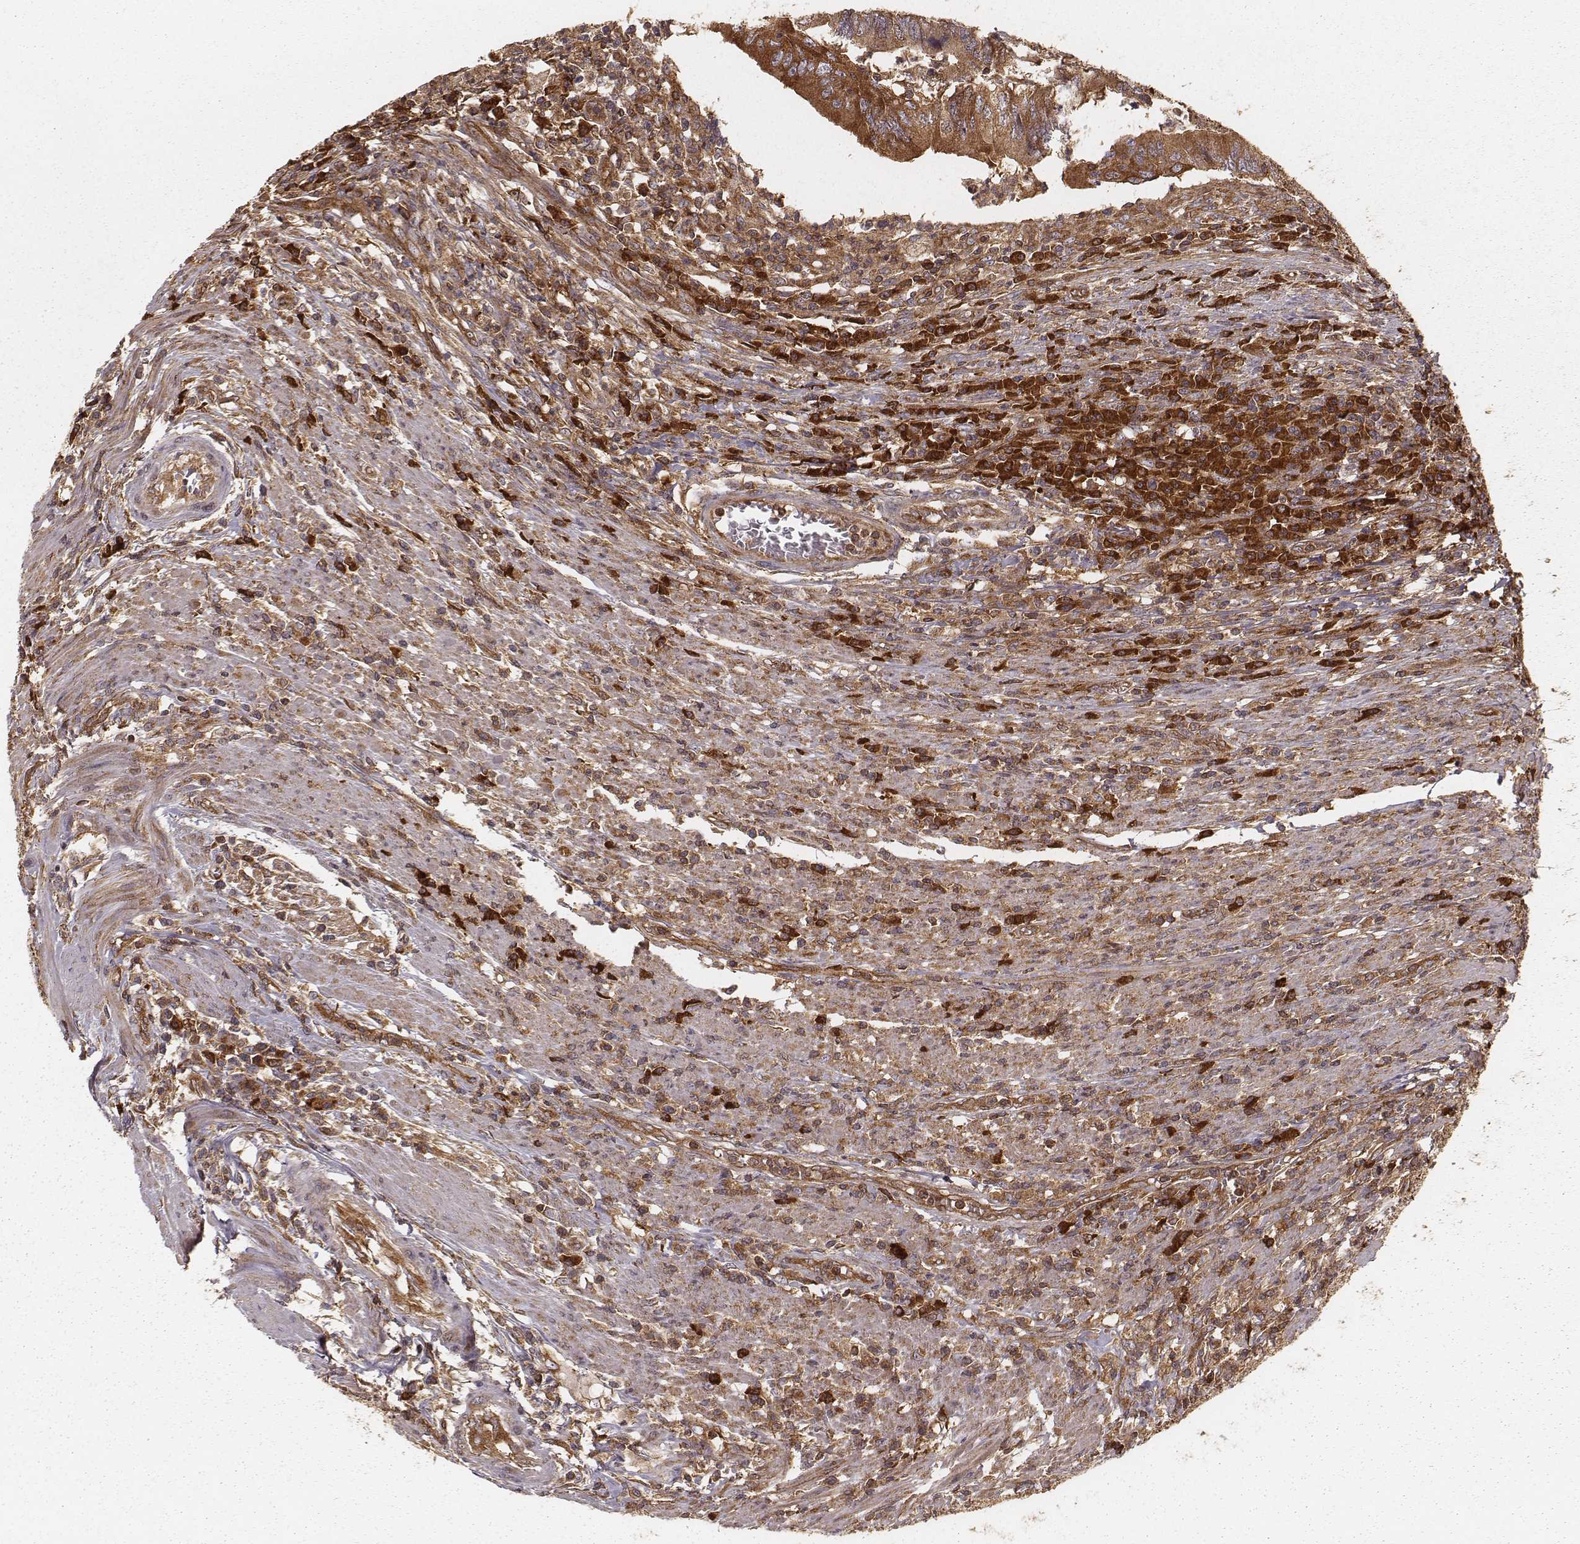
{"staining": {"intensity": "moderate", "quantity": ">75%", "location": "cytoplasmic/membranous"}, "tissue": "colorectal cancer", "cell_type": "Tumor cells", "image_type": "cancer", "snomed": [{"axis": "morphology", "description": "Adenocarcinoma, NOS"}, {"axis": "topography", "description": "Colon"}], "caption": "Moderate cytoplasmic/membranous positivity is seen in approximately >75% of tumor cells in colorectal cancer. Immunohistochemistry stains the protein in brown and the nuclei are stained blue.", "gene": "CARS1", "patient": {"sex": "male", "age": 53}}